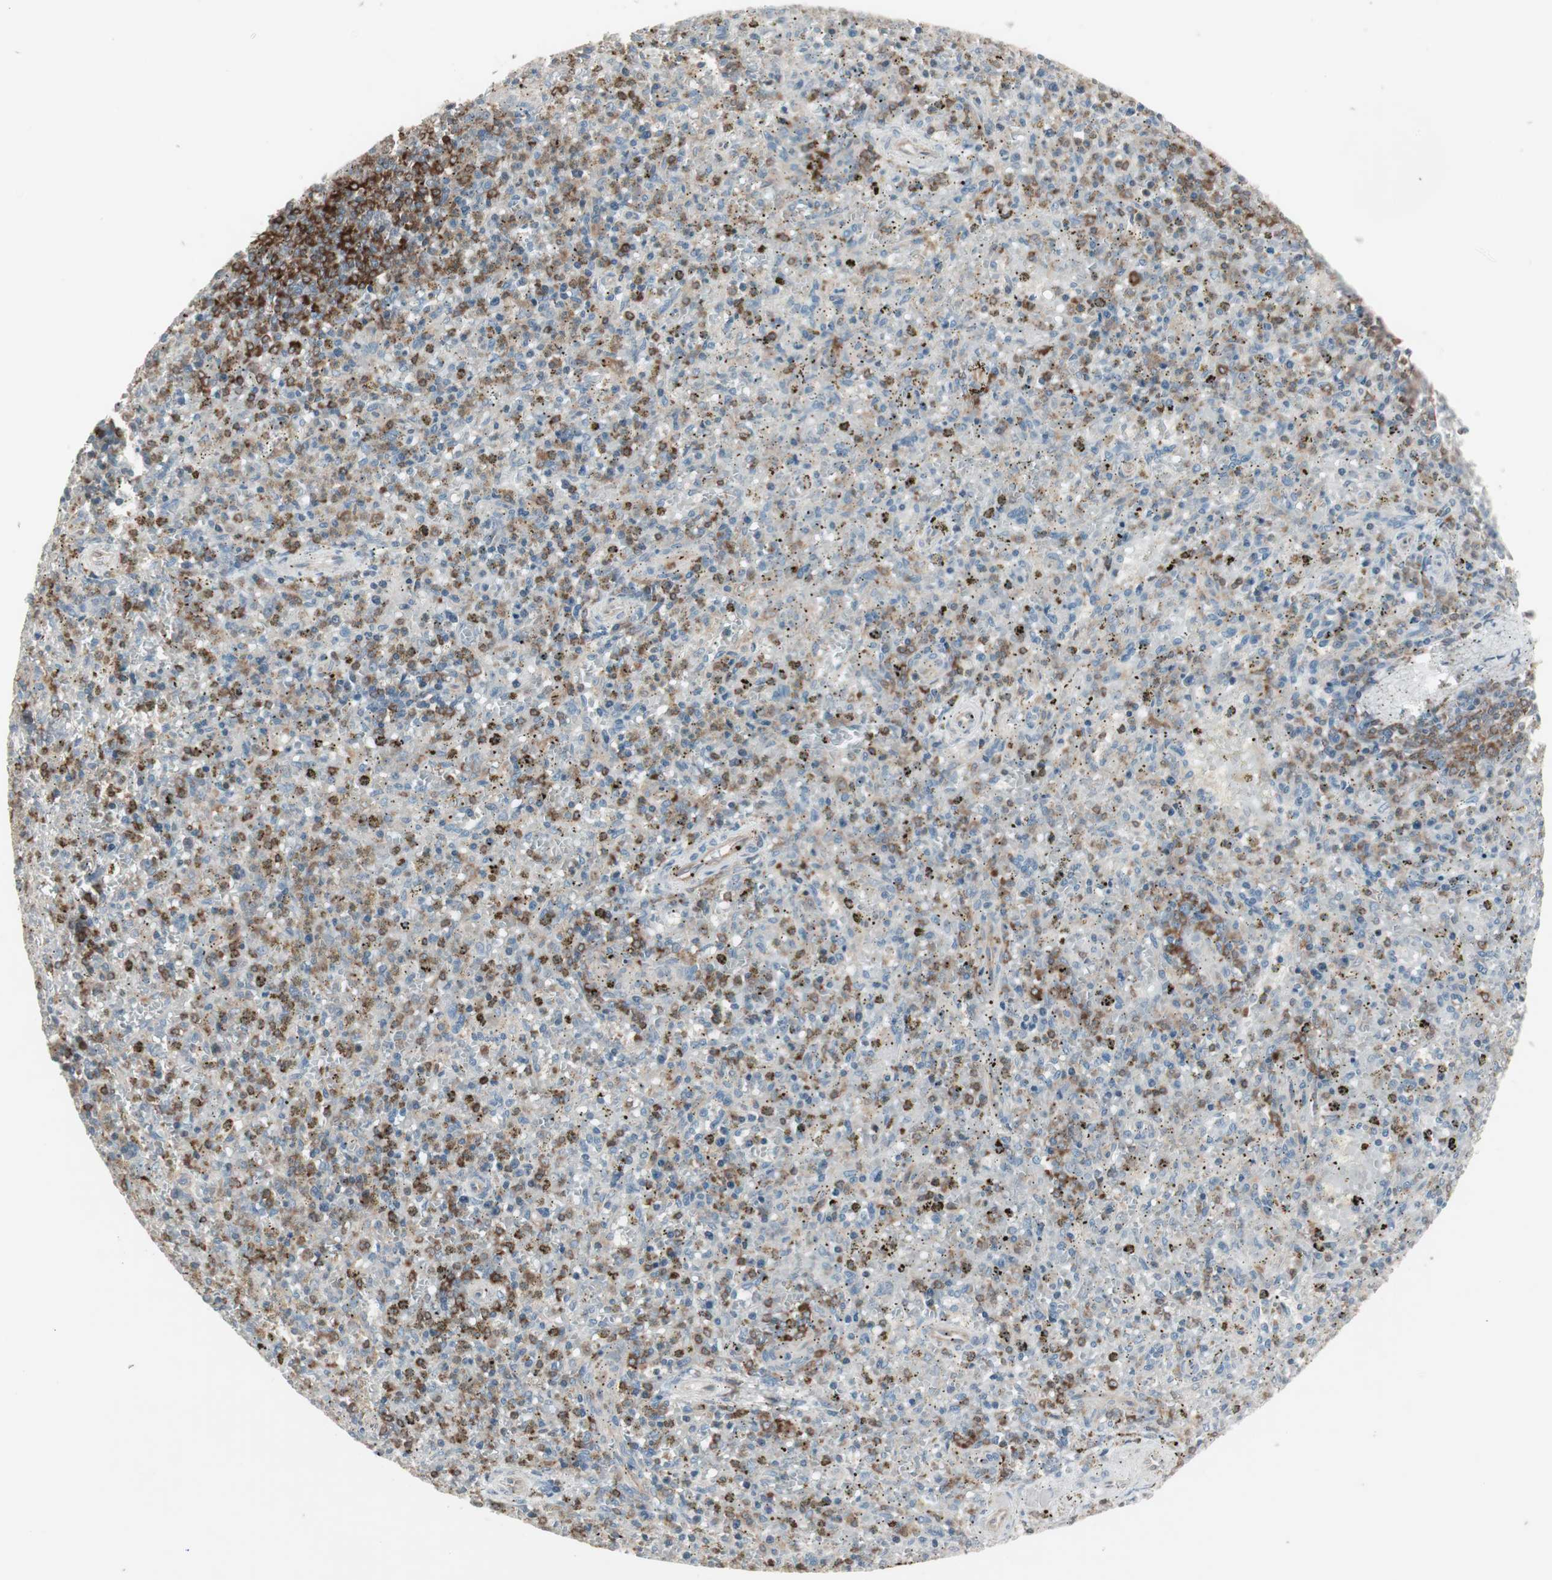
{"staining": {"intensity": "strong", "quantity": "<25%", "location": "cytoplasmic/membranous"}, "tissue": "spleen", "cell_type": "Cells in red pulp", "image_type": "normal", "snomed": [{"axis": "morphology", "description": "Normal tissue, NOS"}, {"axis": "topography", "description": "Spleen"}], "caption": "DAB immunohistochemical staining of unremarkable spleen reveals strong cytoplasmic/membranous protein staining in approximately <25% of cells in red pulp.", "gene": "ARHGEF1", "patient": {"sex": "male", "age": 72}}